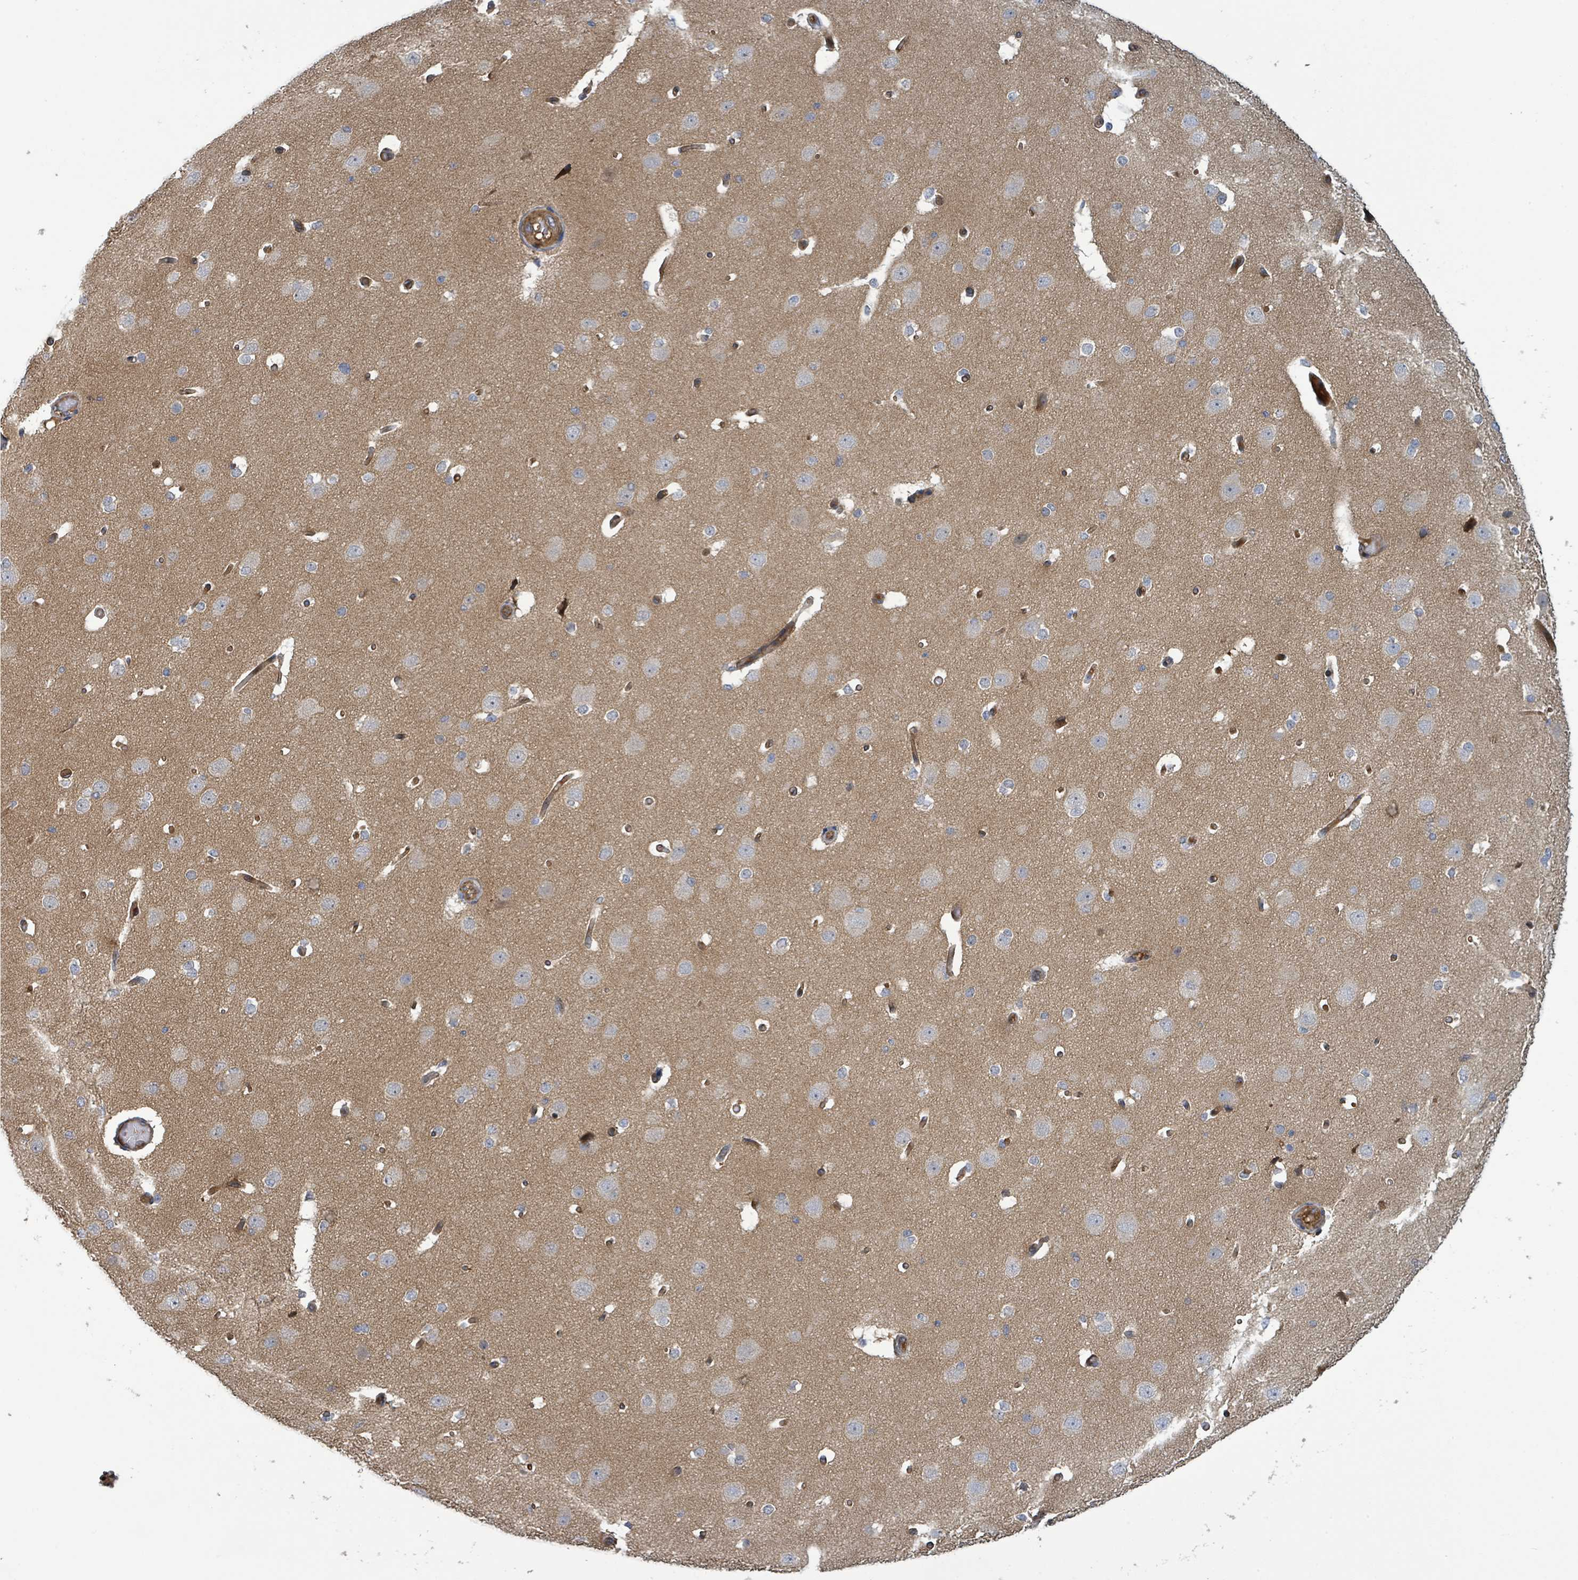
{"staining": {"intensity": "moderate", "quantity": ">75%", "location": "cytoplasmic/membranous"}, "tissue": "cerebral cortex", "cell_type": "Endothelial cells", "image_type": "normal", "snomed": [{"axis": "morphology", "description": "Normal tissue, NOS"}, {"axis": "morphology", "description": "Inflammation, NOS"}, {"axis": "topography", "description": "Cerebral cortex"}], "caption": "Immunohistochemistry (IHC) micrograph of unremarkable cerebral cortex: cerebral cortex stained using immunohistochemistry exhibits medium levels of moderate protein expression localized specifically in the cytoplasmic/membranous of endothelial cells, appearing as a cytoplasmic/membranous brown color.", "gene": "STARD4", "patient": {"sex": "male", "age": 6}}